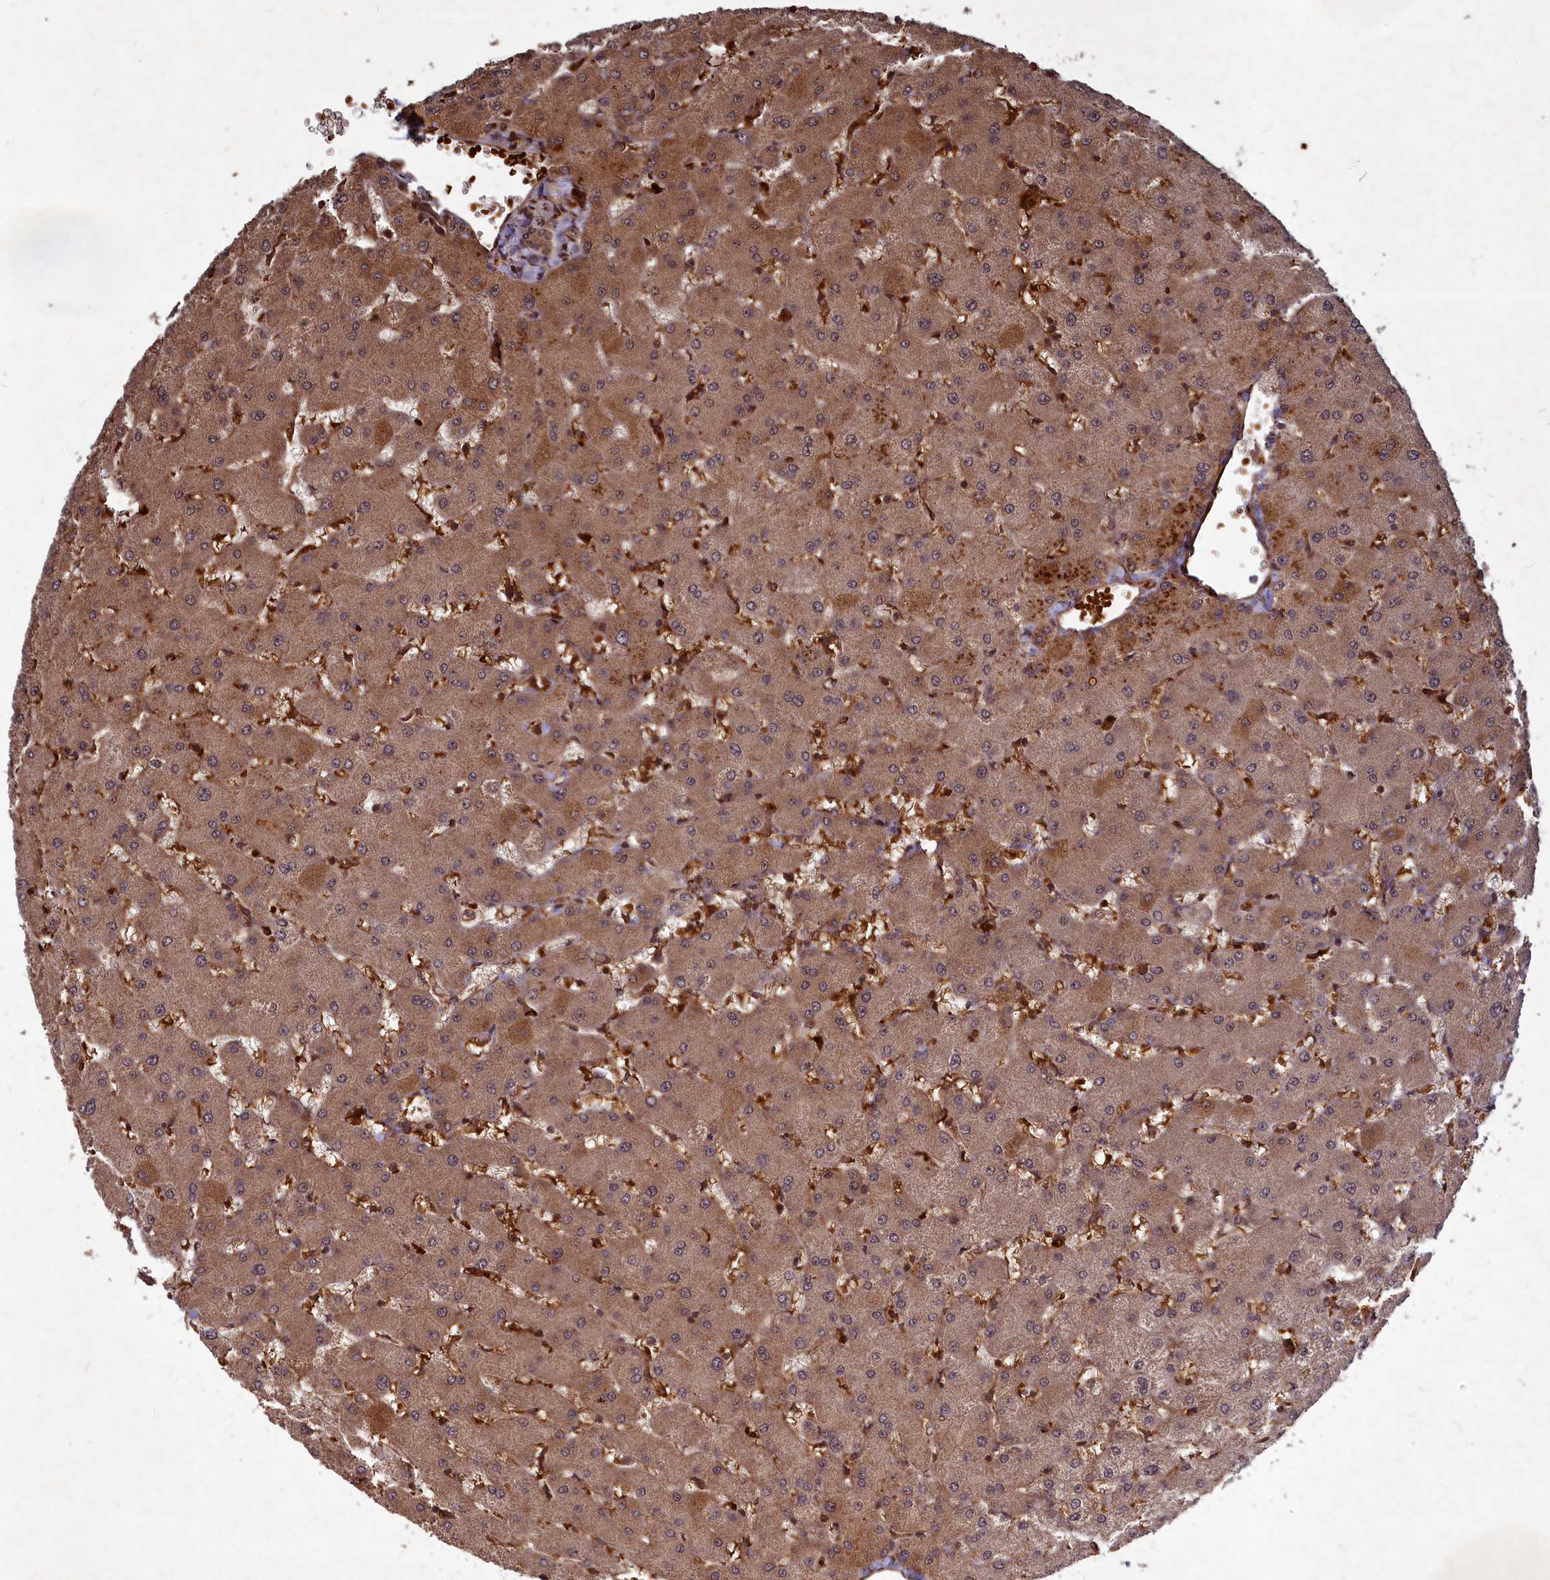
{"staining": {"intensity": "moderate", "quantity": ">75%", "location": "cytoplasmic/membranous,nuclear"}, "tissue": "liver", "cell_type": "Cholangiocytes", "image_type": "normal", "snomed": [{"axis": "morphology", "description": "Normal tissue, NOS"}, {"axis": "topography", "description": "Liver"}], "caption": "Moderate cytoplasmic/membranous,nuclear staining is present in about >75% of cholangiocytes in benign liver.", "gene": "SRMS", "patient": {"sex": "female", "age": 63}}